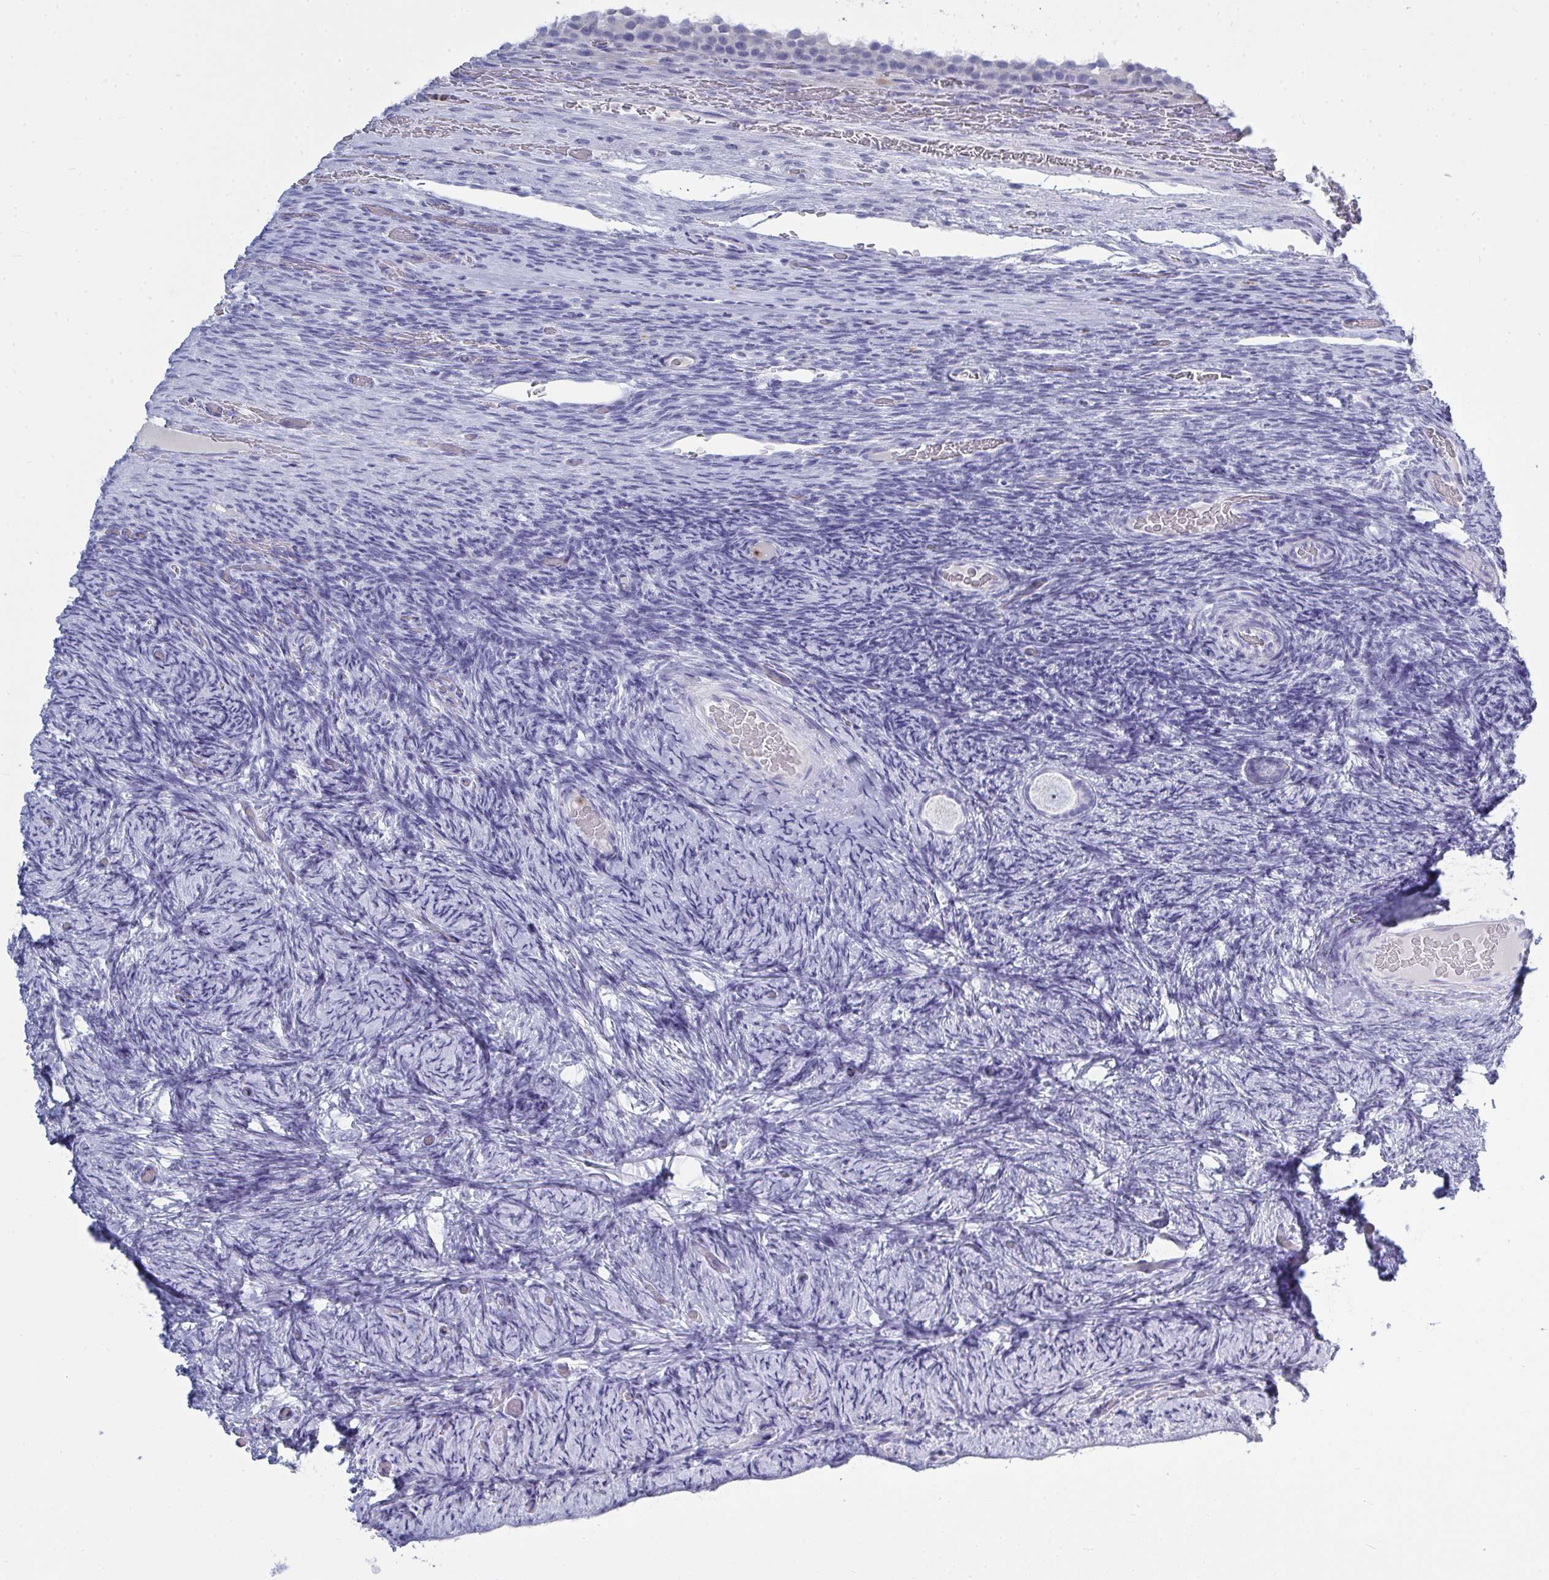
{"staining": {"intensity": "negative", "quantity": "none", "location": "none"}, "tissue": "ovary", "cell_type": "Follicle cells", "image_type": "normal", "snomed": [{"axis": "morphology", "description": "Normal tissue, NOS"}, {"axis": "topography", "description": "Ovary"}], "caption": "DAB (3,3'-diaminobenzidine) immunohistochemical staining of normal human ovary exhibits no significant positivity in follicle cells.", "gene": "SERPINB10", "patient": {"sex": "female", "age": 34}}